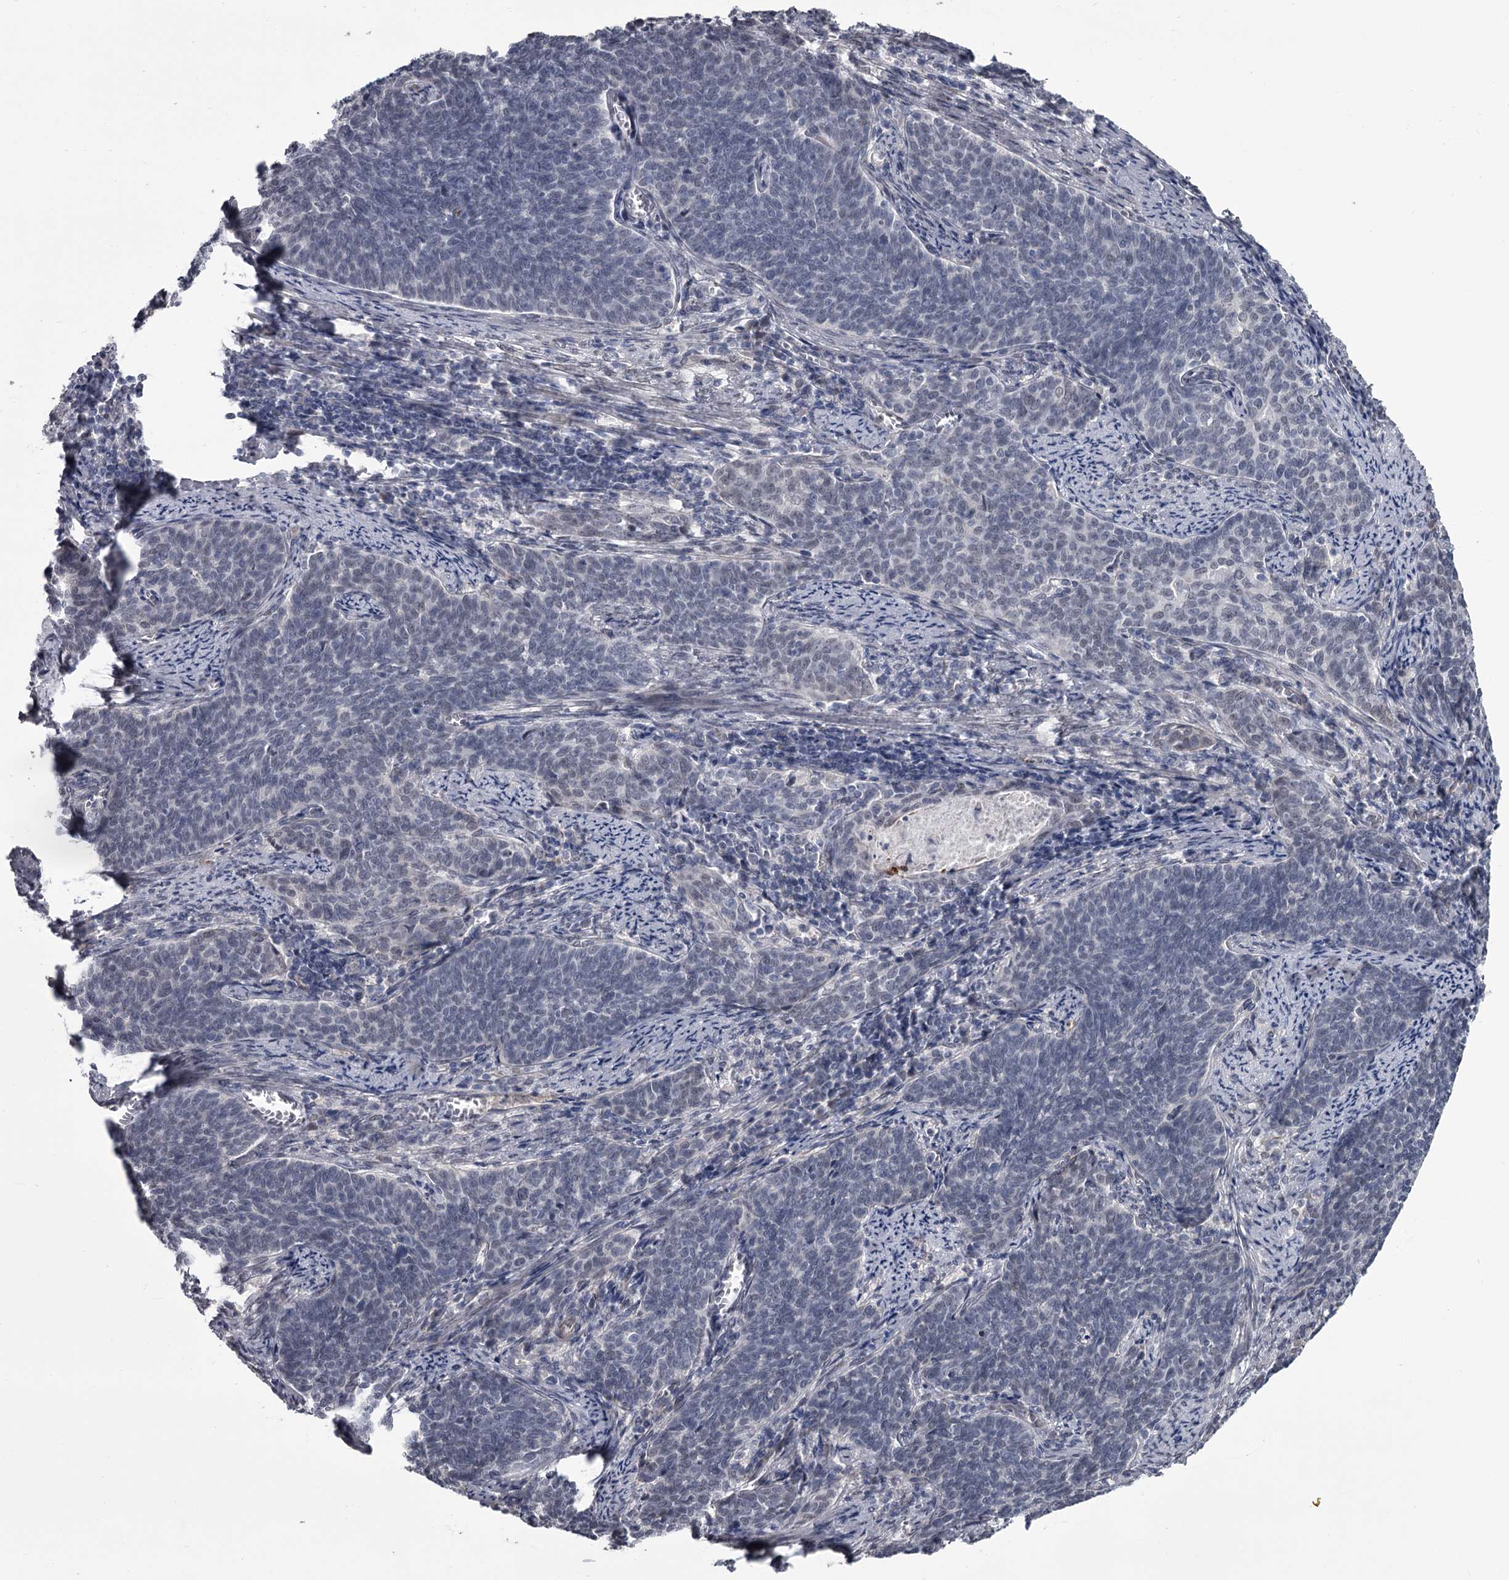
{"staining": {"intensity": "negative", "quantity": "none", "location": "none"}, "tissue": "cervical cancer", "cell_type": "Tumor cells", "image_type": "cancer", "snomed": [{"axis": "morphology", "description": "Squamous cell carcinoma, NOS"}, {"axis": "topography", "description": "Cervix"}], "caption": "This is an immunohistochemistry image of squamous cell carcinoma (cervical). There is no expression in tumor cells.", "gene": "PRPF40B", "patient": {"sex": "female", "age": 39}}